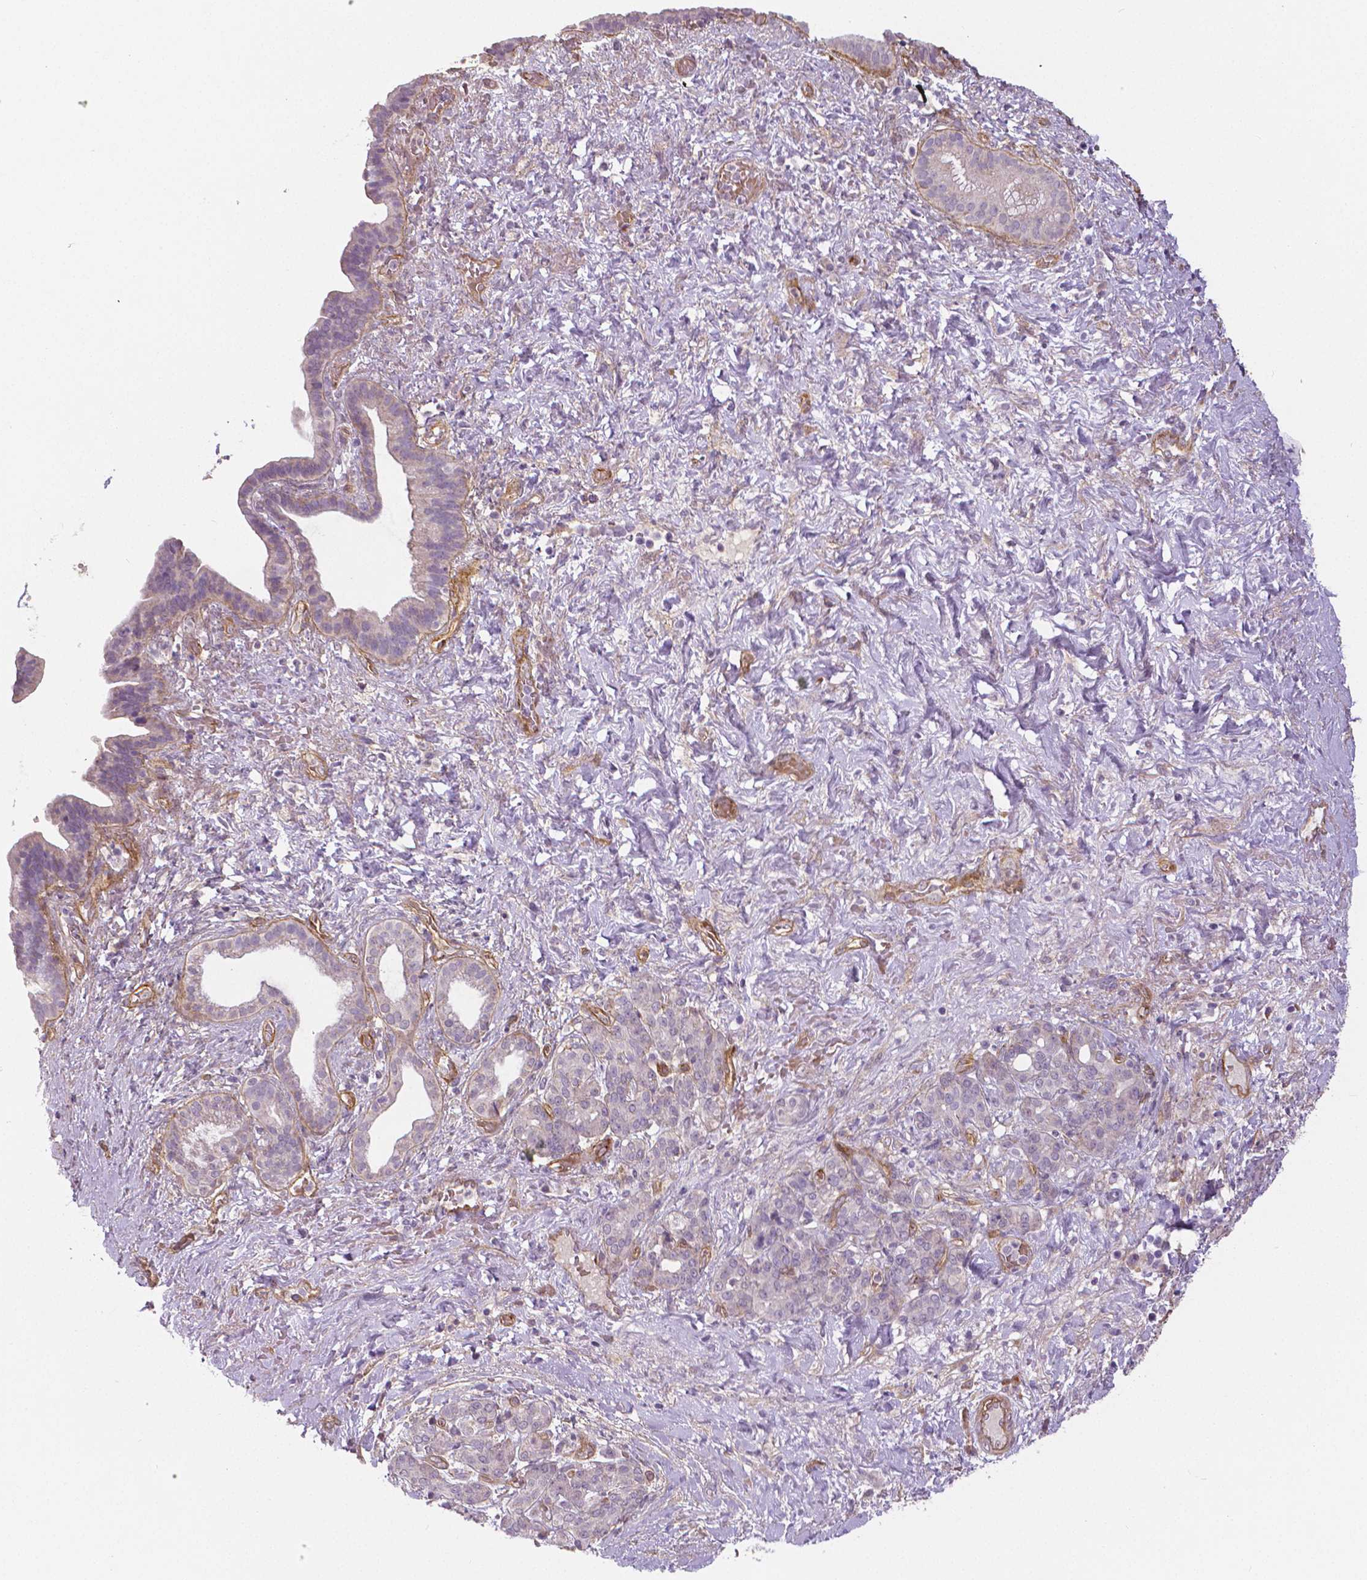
{"staining": {"intensity": "weak", "quantity": "<25%", "location": "cytoplasmic/membranous"}, "tissue": "pancreatic cancer", "cell_type": "Tumor cells", "image_type": "cancer", "snomed": [{"axis": "morphology", "description": "Adenocarcinoma, NOS"}, {"axis": "topography", "description": "Pancreas"}], "caption": "Immunohistochemistry histopathology image of pancreatic cancer (adenocarcinoma) stained for a protein (brown), which displays no expression in tumor cells.", "gene": "FLT1", "patient": {"sex": "male", "age": 44}}